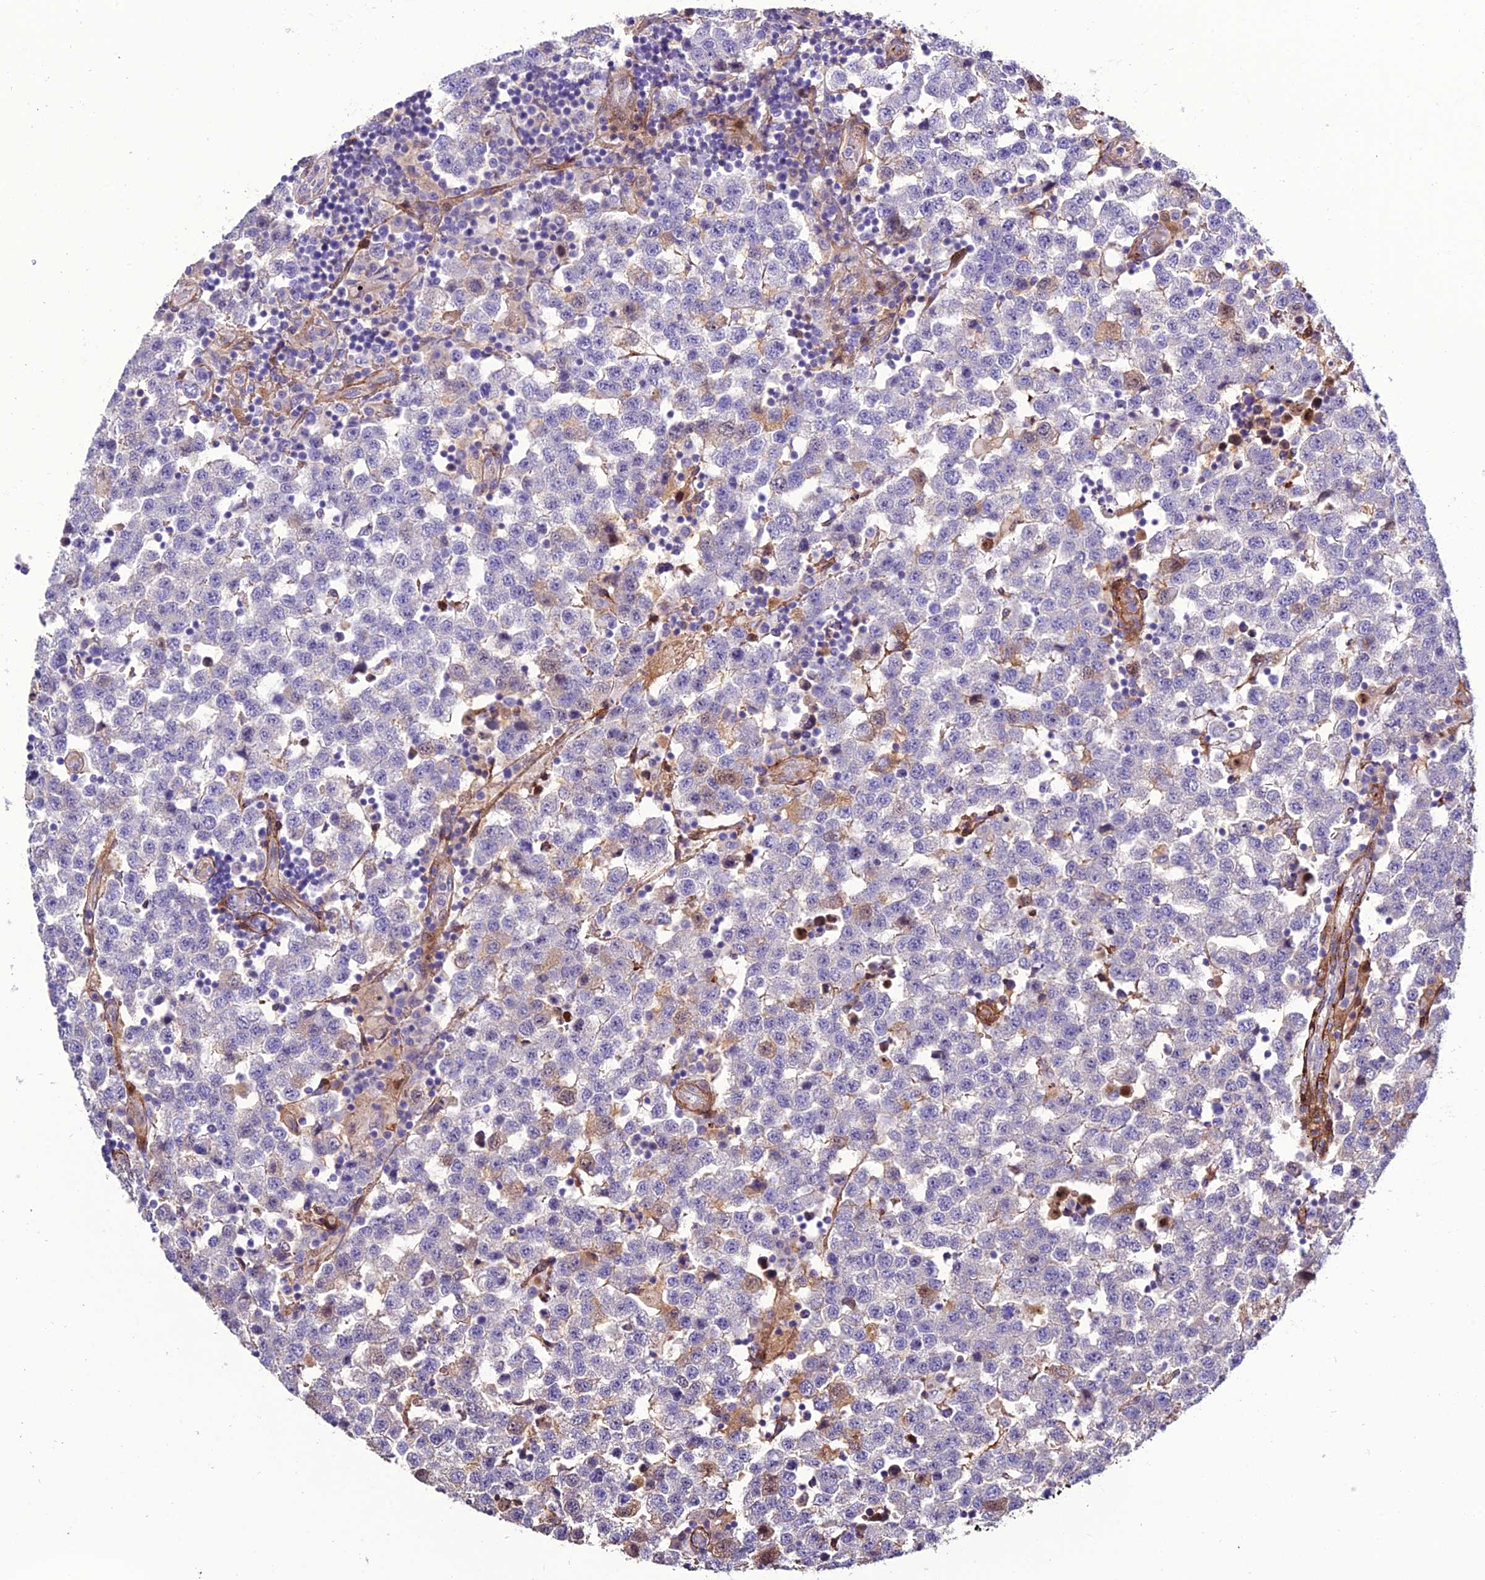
{"staining": {"intensity": "negative", "quantity": "none", "location": "none"}, "tissue": "testis cancer", "cell_type": "Tumor cells", "image_type": "cancer", "snomed": [{"axis": "morphology", "description": "Seminoma, NOS"}, {"axis": "topography", "description": "Testis"}], "caption": "Testis cancer was stained to show a protein in brown. There is no significant staining in tumor cells.", "gene": "REX1BD", "patient": {"sex": "male", "age": 34}}